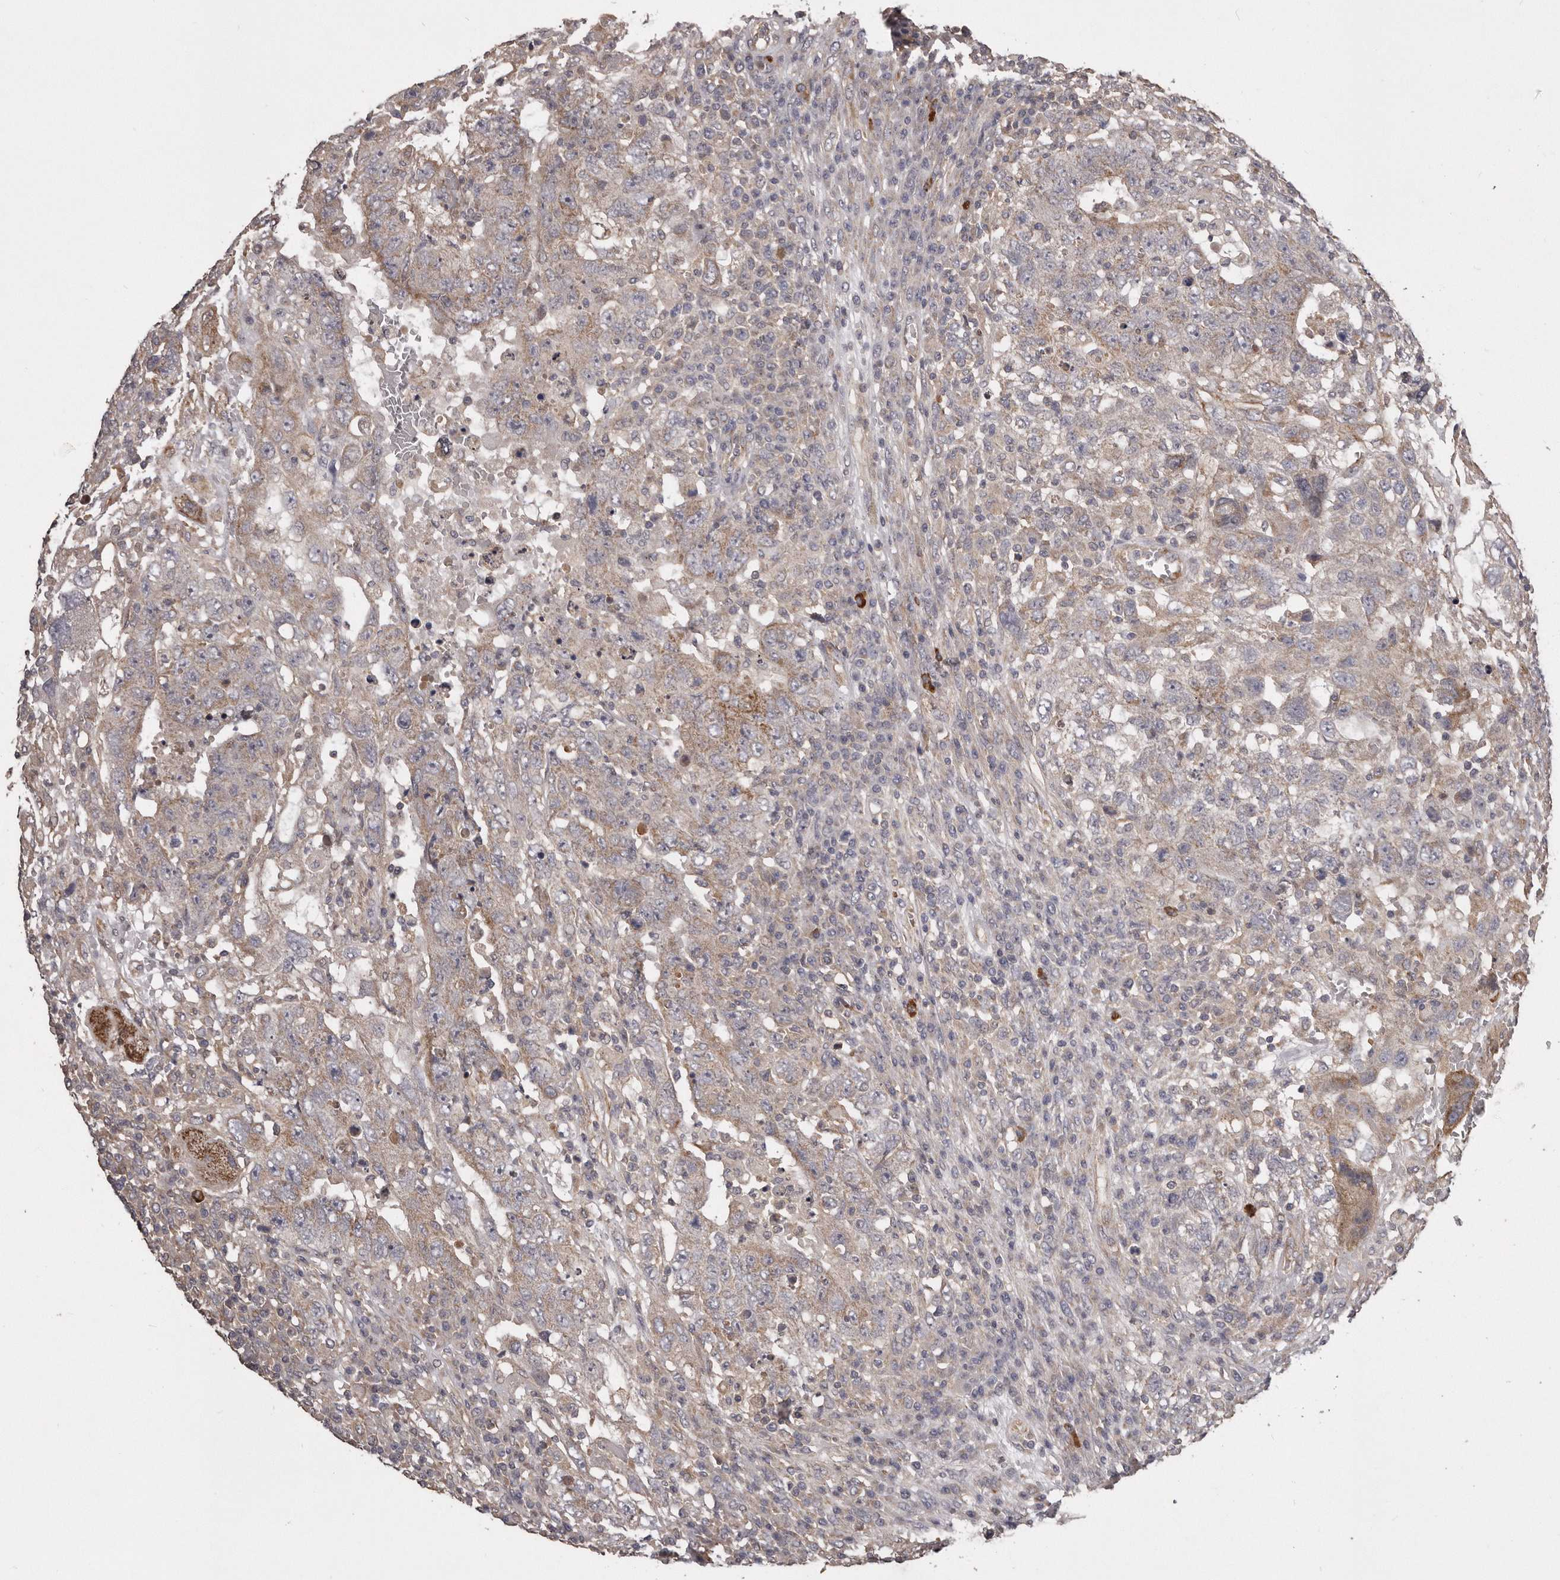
{"staining": {"intensity": "moderate", "quantity": "<25%", "location": "cytoplasmic/membranous"}, "tissue": "testis cancer", "cell_type": "Tumor cells", "image_type": "cancer", "snomed": [{"axis": "morphology", "description": "Carcinoma, Embryonal, NOS"}, {"axis": "topography", "description": "Testis"}], "caption": "Testis cancer stained with DAB immunohistochemistry demonstrates low levels of moderate cytoplasmic/membranous expression in approximately <25% of tumor cells. The protein of interest is shown in brown color, while the nuclei are stained blue.", "gene": "ARMCX1", "patient": {"sex": "male", "age": 26}}